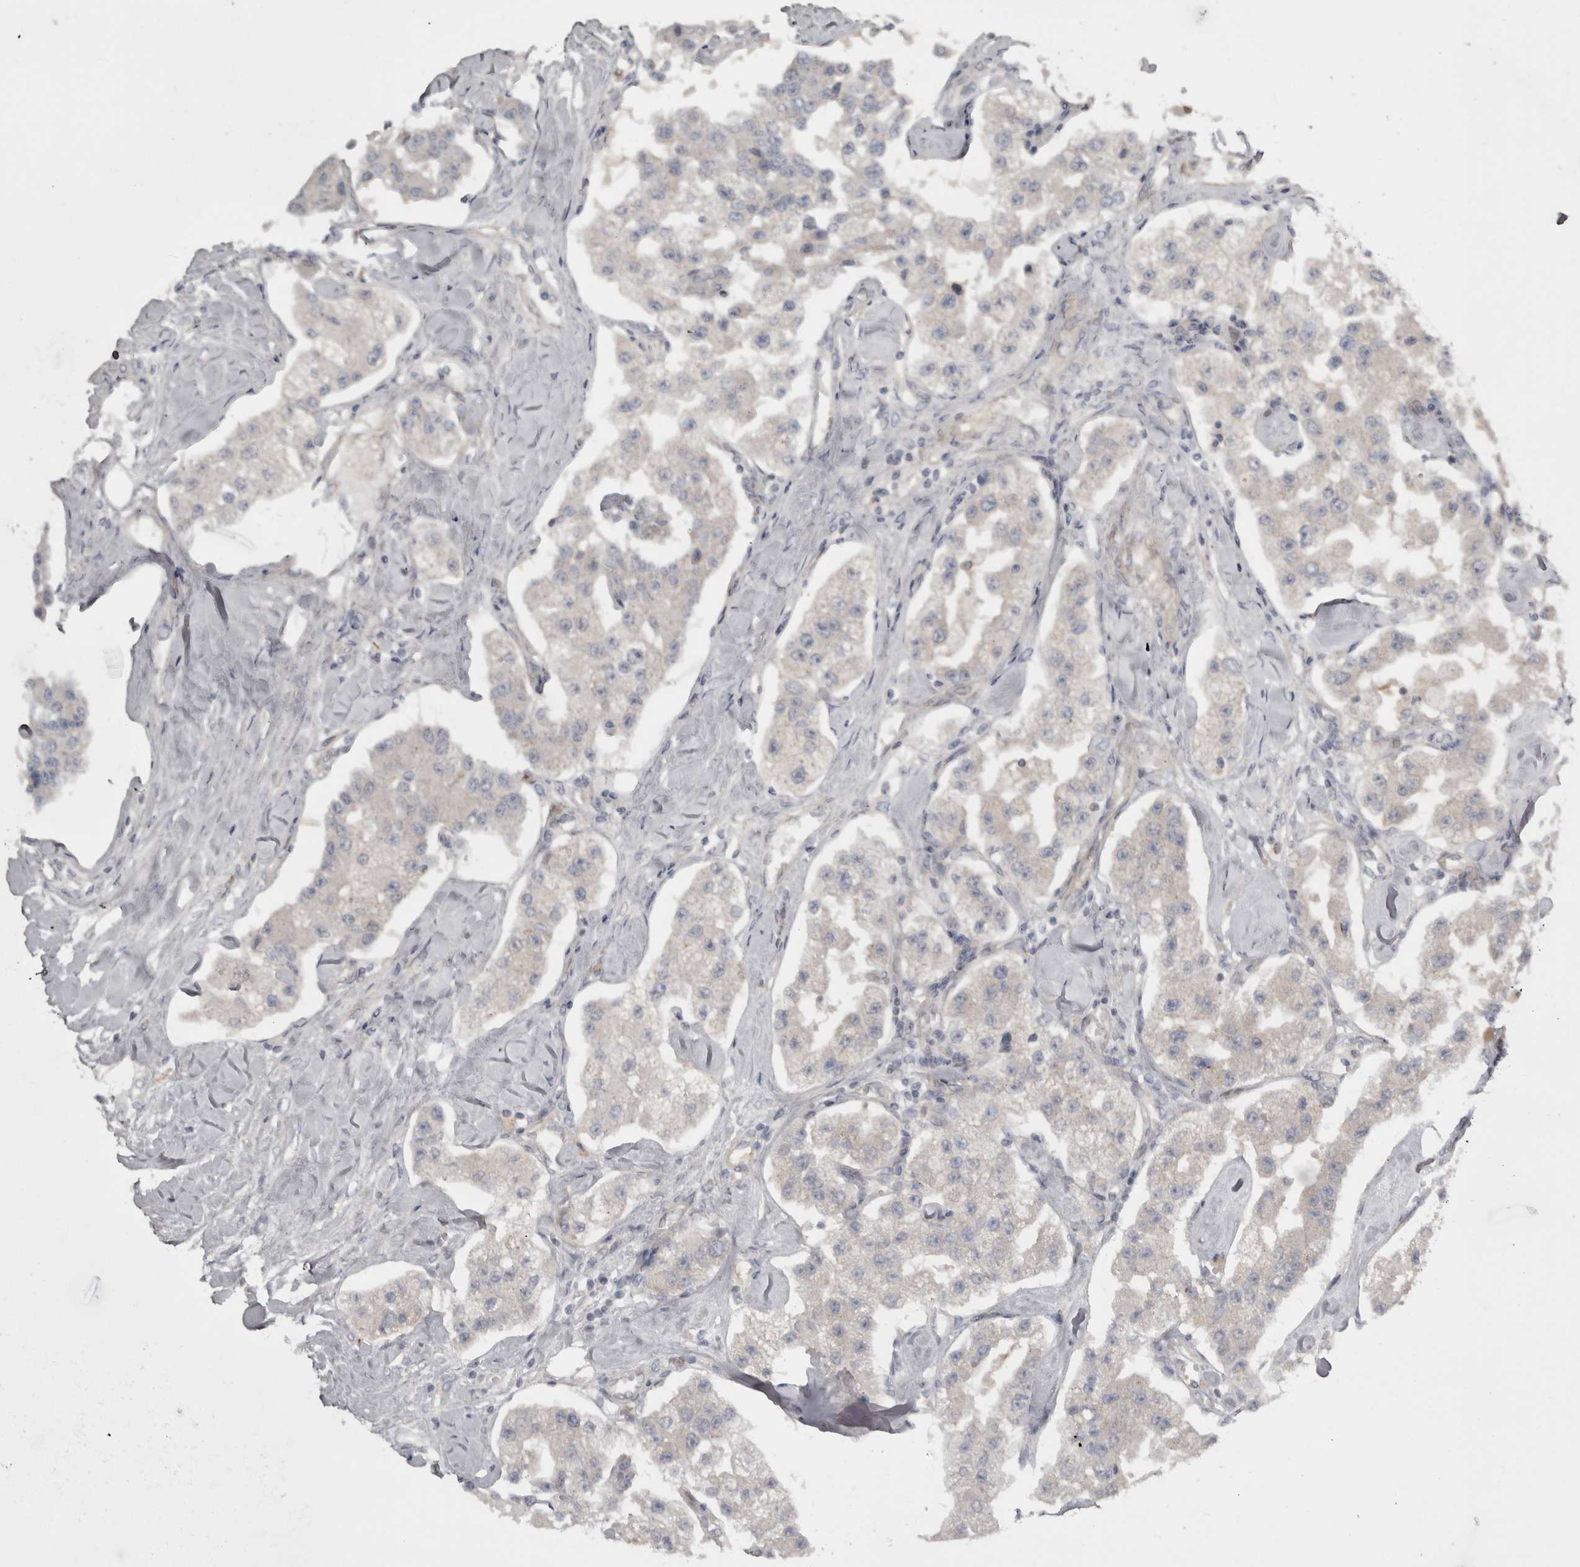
{"staining": {"intensity": "negative", "quantity": "none", "location": "none"}, "tissue": "carcinoid", "cell_type": "Tumor cells", "image_type": "cancer", "snomed": [{"axis": "morphology", "description": "Carcinoid, malignant, NOS"}, {"axis": "topography", "description": "Pancreas"}], "caption": "The photomicrograph shows no significant positivity in tumor cells of malignant carcinoid.", "gene": "SLCO5A1", "patient": {"sex": "male", "age": 41}}